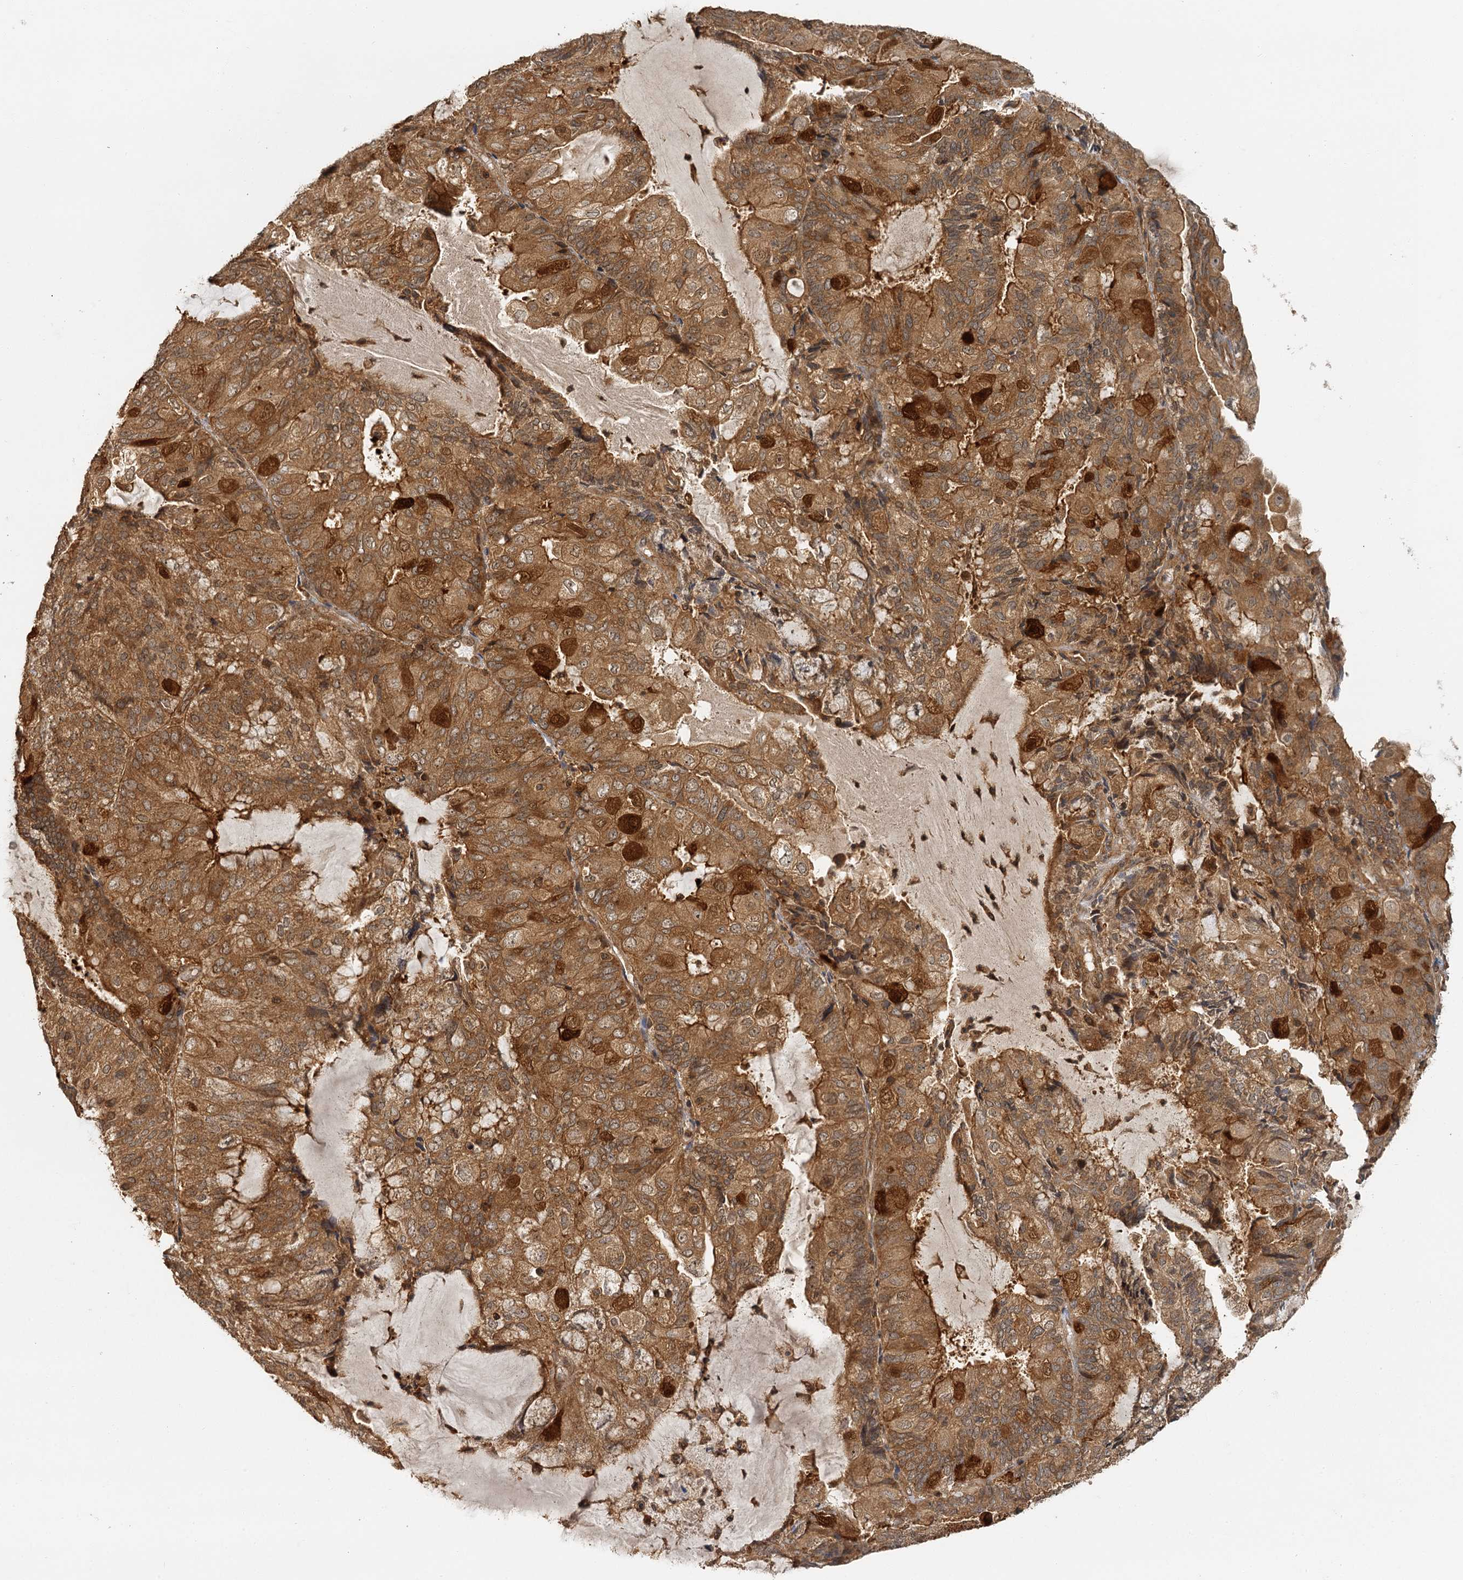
{"staining": {"intensity": "moderate", "quantity": ">75%", "location": "cytoplasmic/membranous,nuclear"}, "tissue": "endometrial cancer", "cell_type": "Tumor cells", "image_type": "cancer", "snomed": [{"axis": "morphology", "description": "Adenocarcinoma, NOS"}, {"axis": "topography", "description": "Endometrium"}], "caption": "A high-resolution photomicrograph shows immunohistochemistry staining of endometrial cancer (adenocarcinoma), which shows moderate cytoplasmic/membranous and nuclear expression in about >75% of tumor cells.", "gene": "ZNF549", "patient": {"sex": "female", "age": 81}}